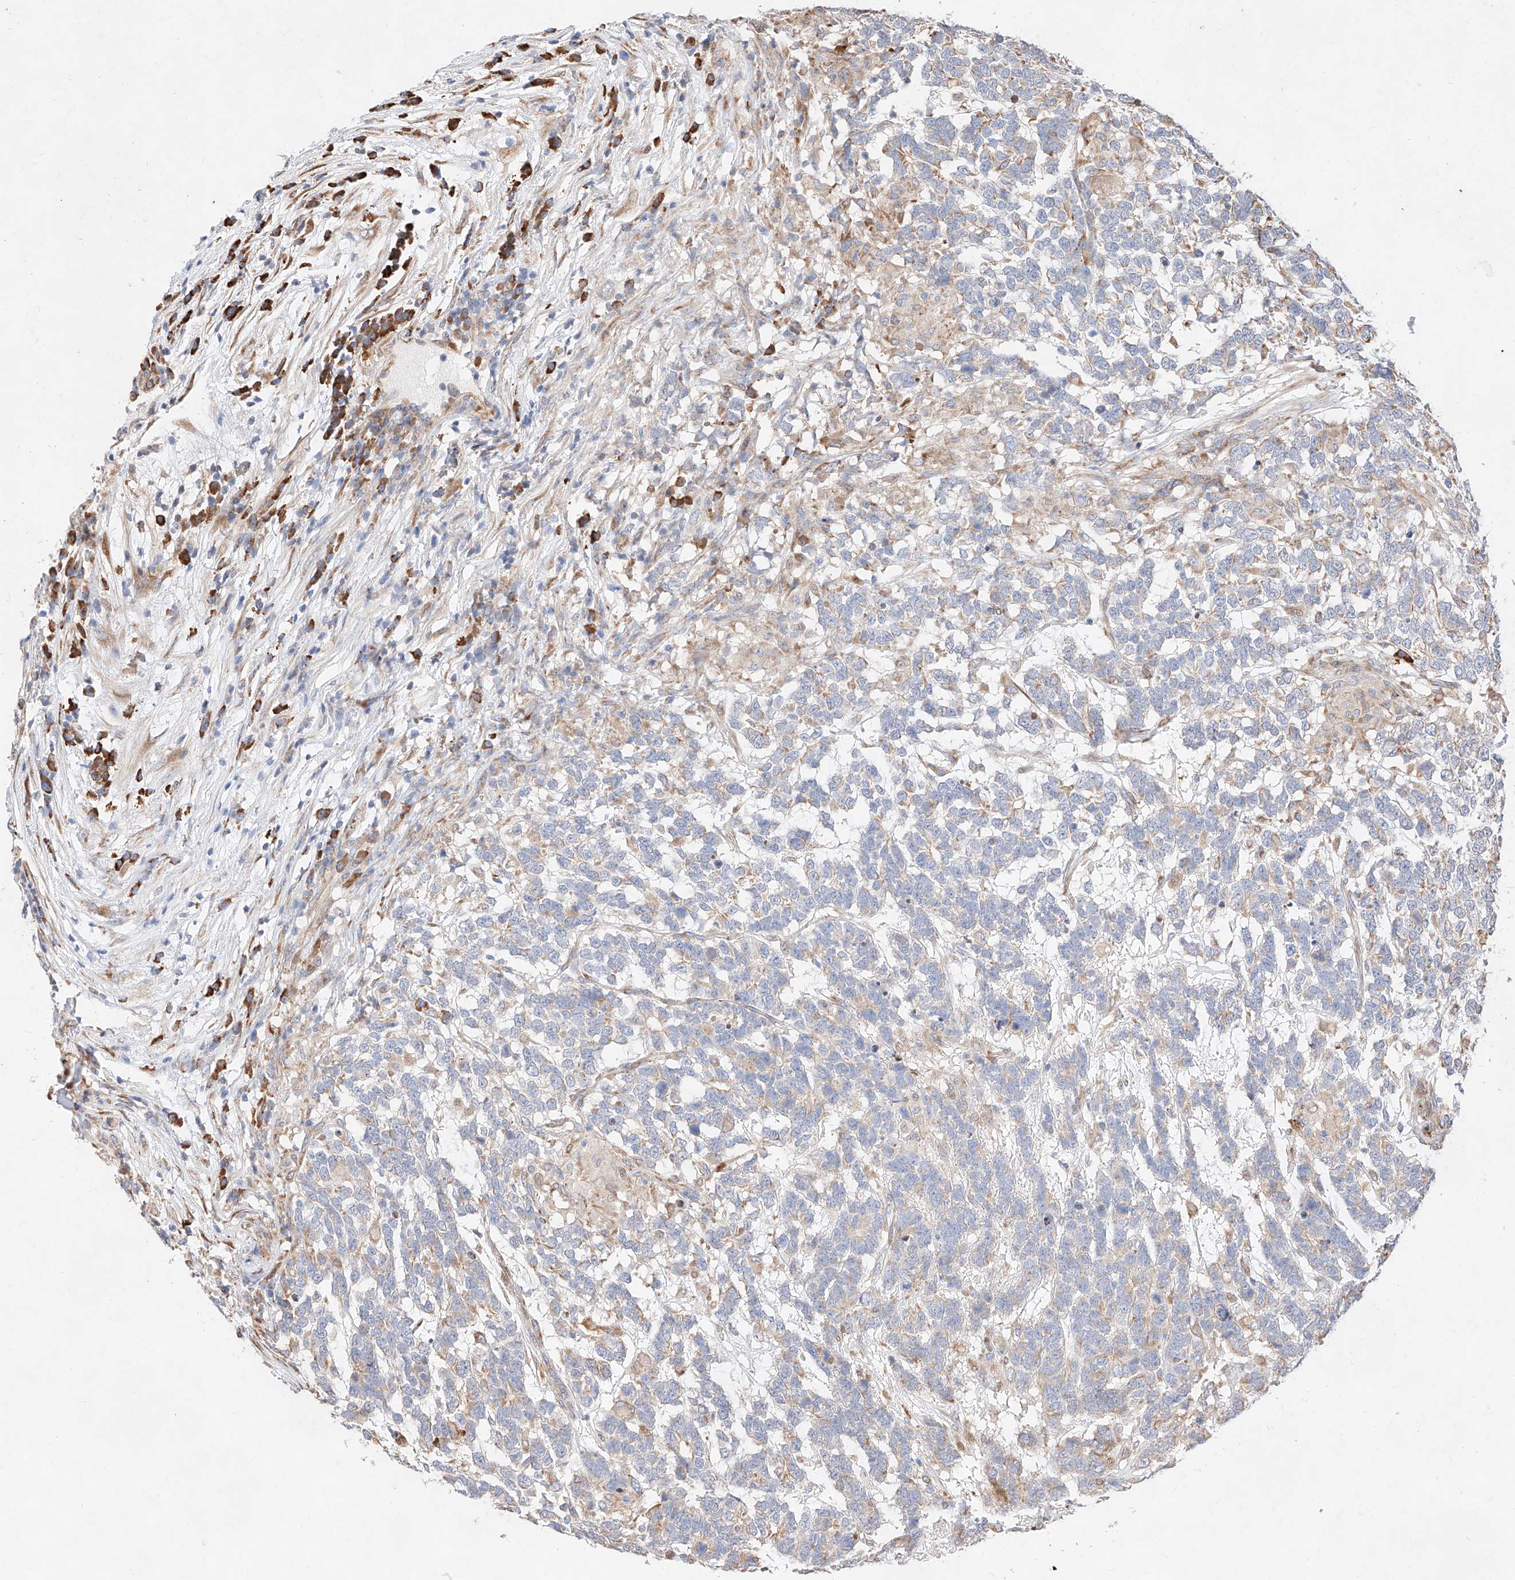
{"staining": {"intensity": "negative", "quantity": "none", "location": "none"}, "tissue": "testis cancer", "cell_type": "Tumor cells", "image_type": "cancer", "snomed": [{"axis": "morphology", "description": "Carcinoma, Embryonal, NOS"}, {"axis": "topography", "description": "Testis"}], "caption": "This is a micrograph of IHC staining of testis cancer (embryonal carcinoma), which shows no positivity in tumor cells.", "gene": "ATP9B", "patient": {"sex": "male", "age": 26}}